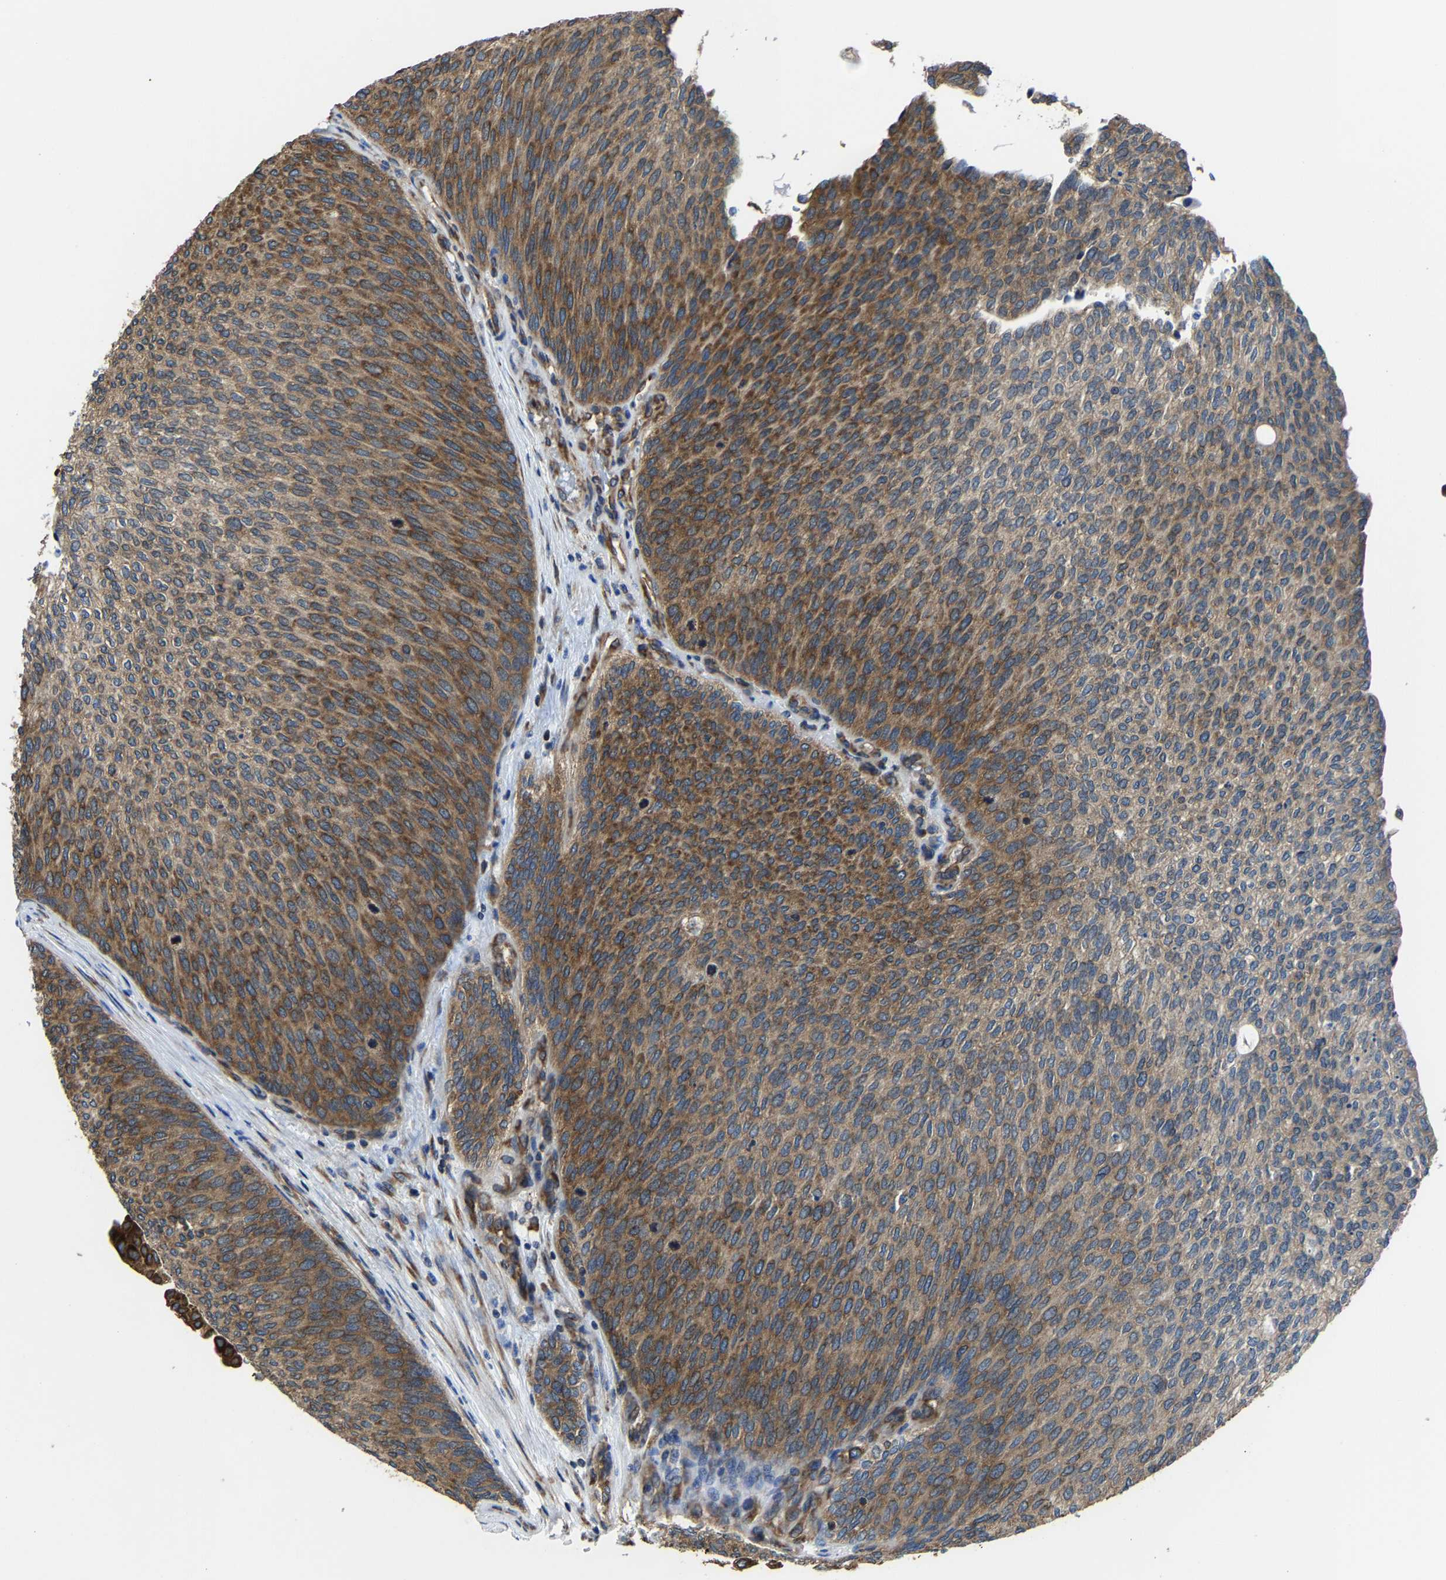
{"staining": {"intensity": "strong", "quantity": "25%-75%", "location": "cytoplasmic/membranous"}, "tissue": "urothelial cancer", "cell_type": "Tumor cells", "image_type": "cancer", "snomed": [{"axis": "morphology", "description": "Urothelial carcinoma, Low grade"}, {"axis": "topography", "description": "Urinary bladder"}], "caption": "Protein staining displays strong cytoplasmic/membranous positivity in approximately 25%-75% of tumor cells in low-grade urothelial carcinoma.", "gene": "G3BP2", "patient": {"sex": "female", "age": 79}}